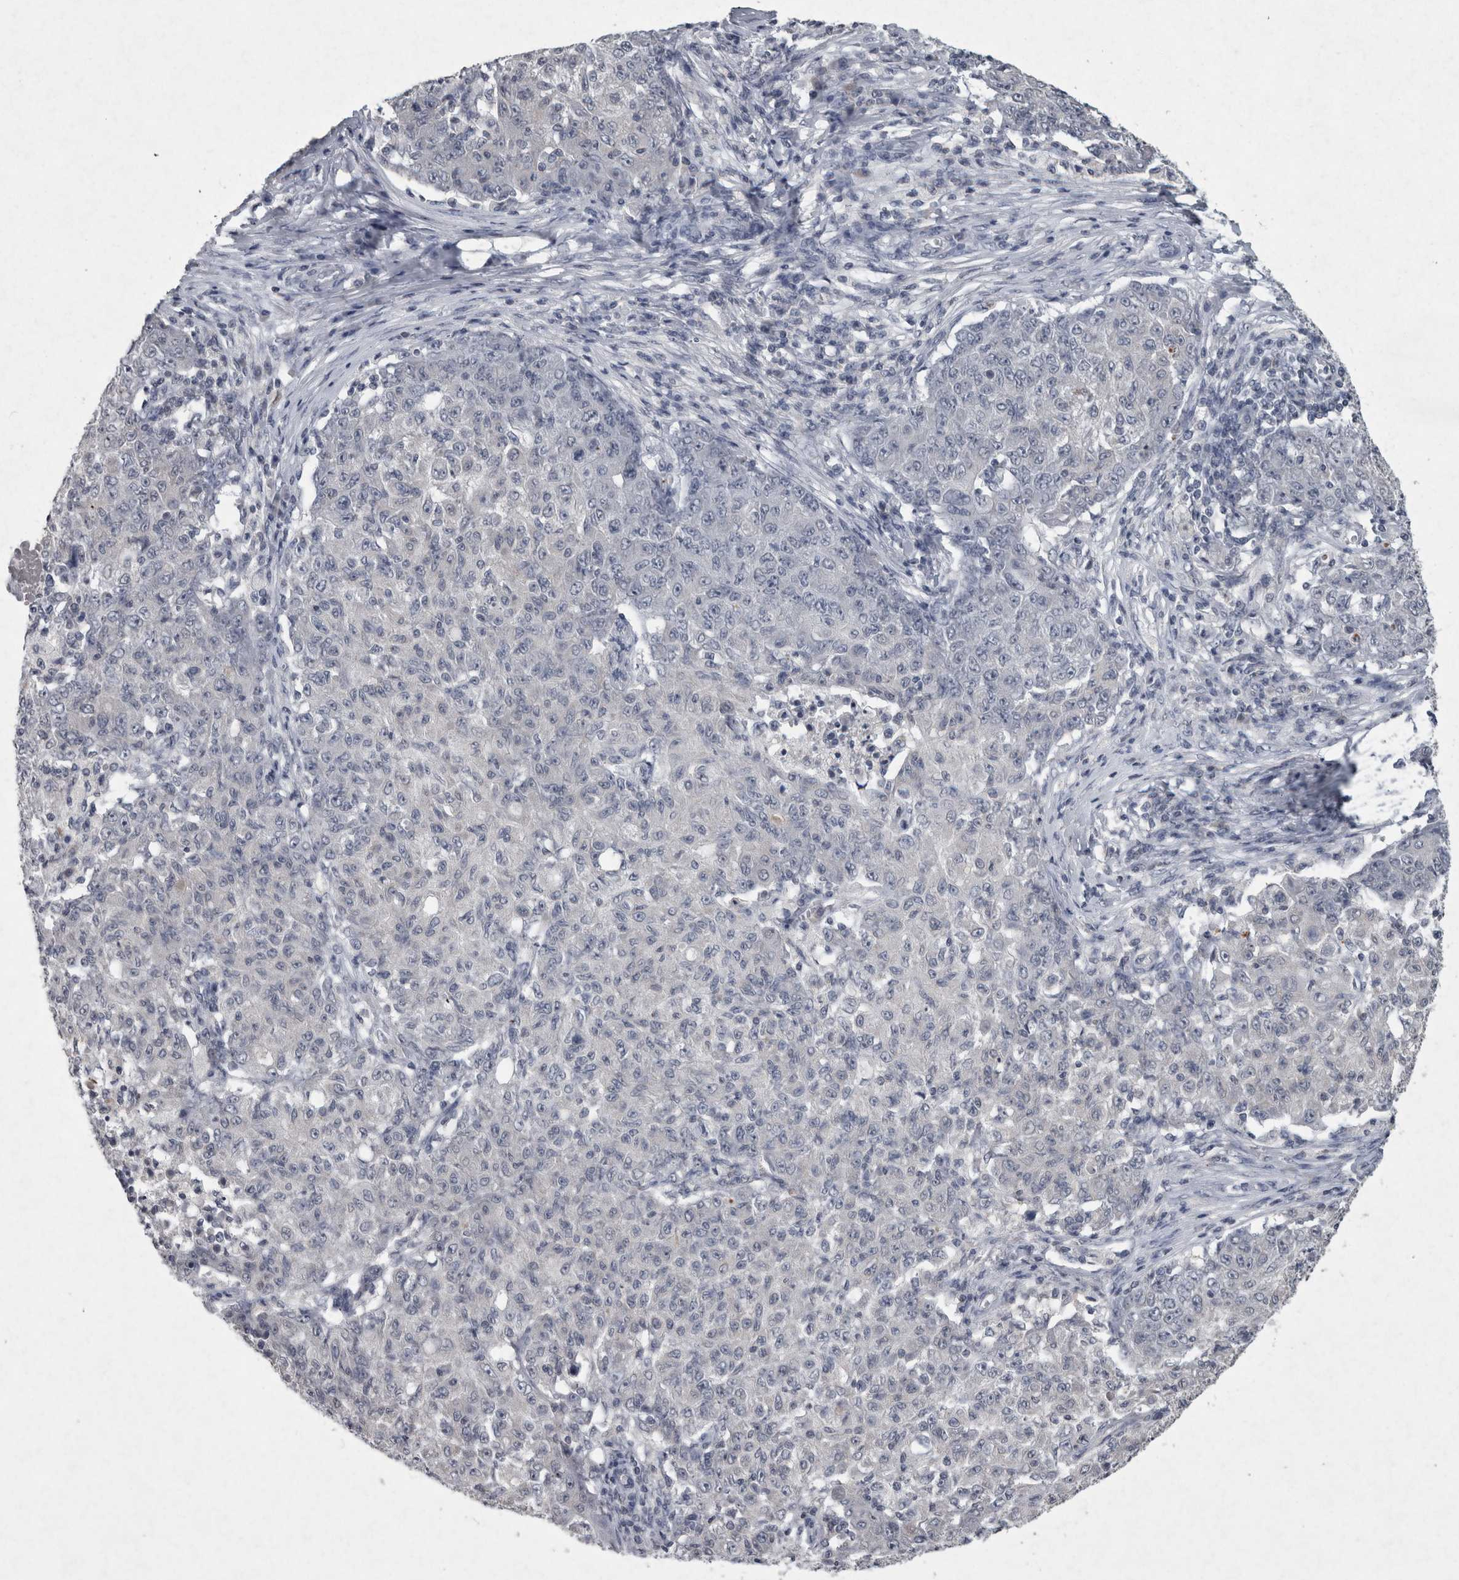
{"staining": {"intensity": "negative", "quantity": "none", "location": "none"}, "tissue": "ovarian cancer", "cell_type": "Tumor cells", "image_type": "cancer", "snomed": [{"axis": "morphology", "description": "Carcinoma, endometroid"}, {"axis": "topography", "description": "Ovary"}], "caption": "Tumor cells show no significant protein staining in endometroid carcinoma (ovarian).", "gene": "WNT7A", "patient": {"sex": "female", "age": 42}}